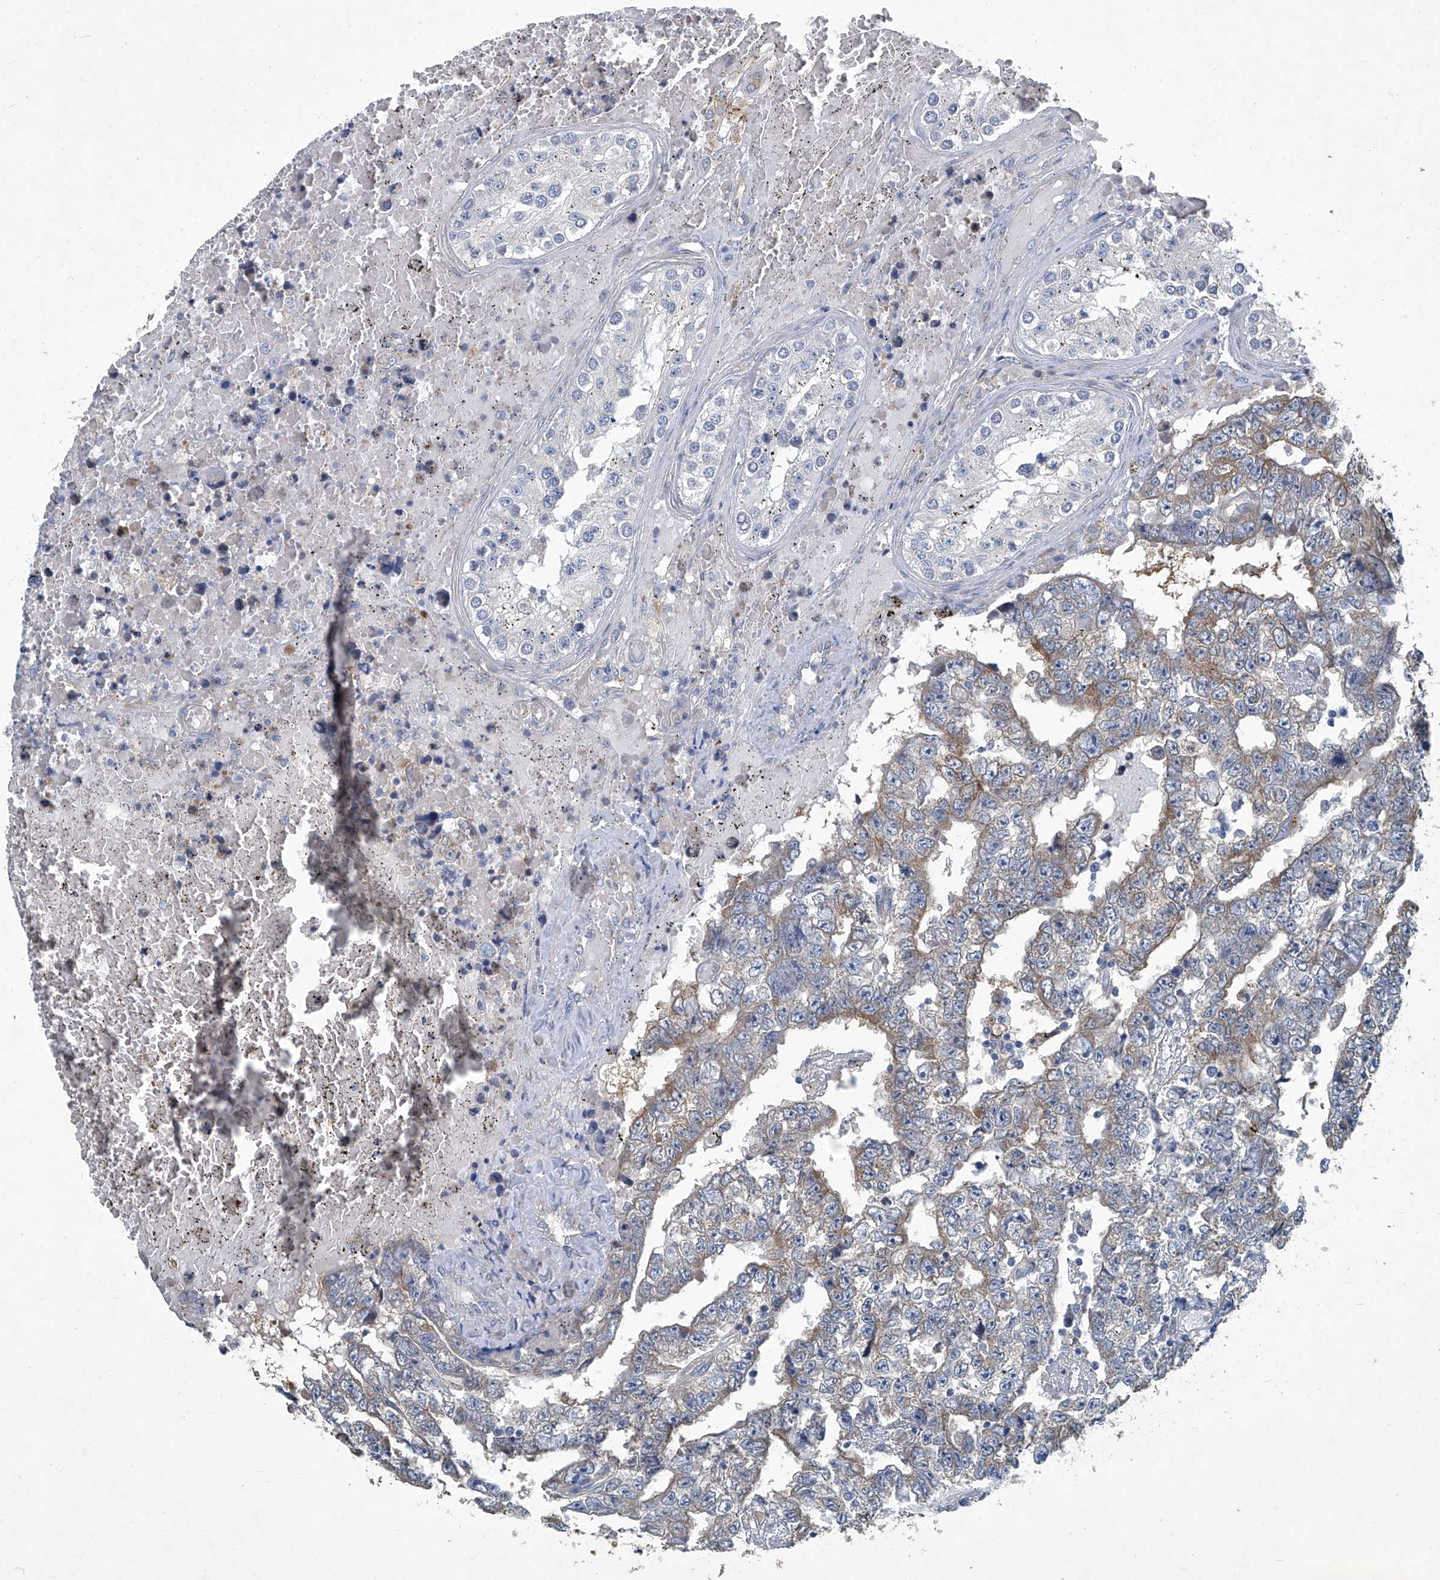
{"staining": {"intensity": "moderate", "quantity": ">75%", "location": "cytoplasmic/membranous"}, "tissue": "testis cancer", "cell_type": "Tumor cells", "image_type": "cancer", "snomed": [{"axis": "morphology", "description": "Carcinoma, Embryonal, NOS"}, {"axis": "topography", "description": "Testis"}], "caption": "A brown stain shows moderate cytoplasmic/membranous positivity of a protein in human testis embryonal carcinoma tumor cells.", "gene": "SLC26A11", "patient": {"sex": "male", "age": 25}}